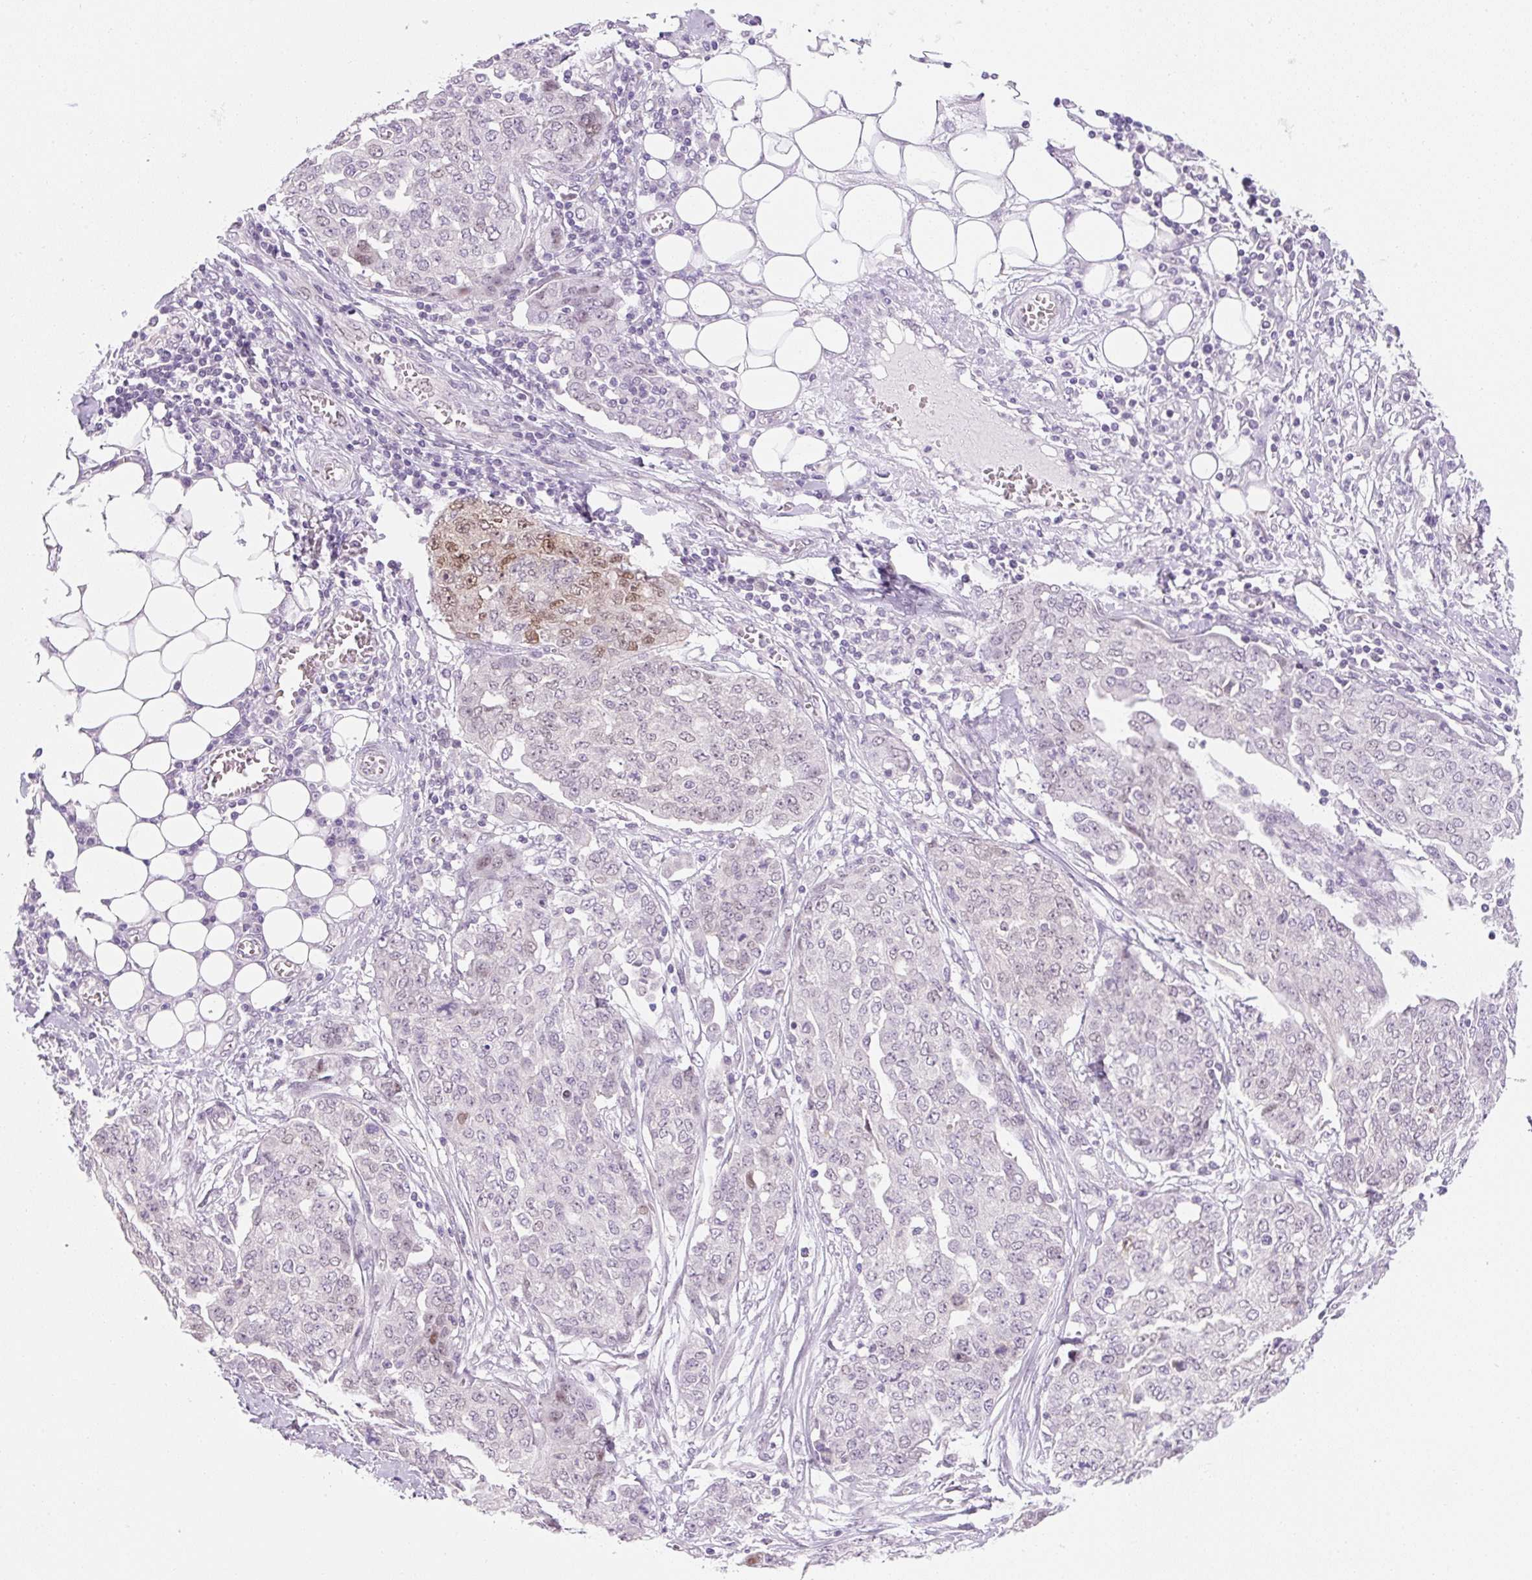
{"staining": {"intensity": "moderate", "quantity": "<25%", "location": "nuclear"}, "tissue": "ovarian cancer", "cell_type": "Tumor cells", "image_type": "cancer", "snomed": [{"axis": "morphology", "description": "Cystadenocarcinoma, serous, NOS"}, {"axis": "topography", "description": "Soft tissue"}, {"axis": "topography", "description": "Ovary"}], "caption": "Protein staining reveals moderate nuclear expression in approximately <25% of tumor cells in serous cystadenocarcinoma (ovarian). (Stains: DAB in brown, nuclei in blue, Microscopy: brightfield microscopy at high magnification).", "gene": "SYNE3", "patient": {"sex": "female", "age": 57}}